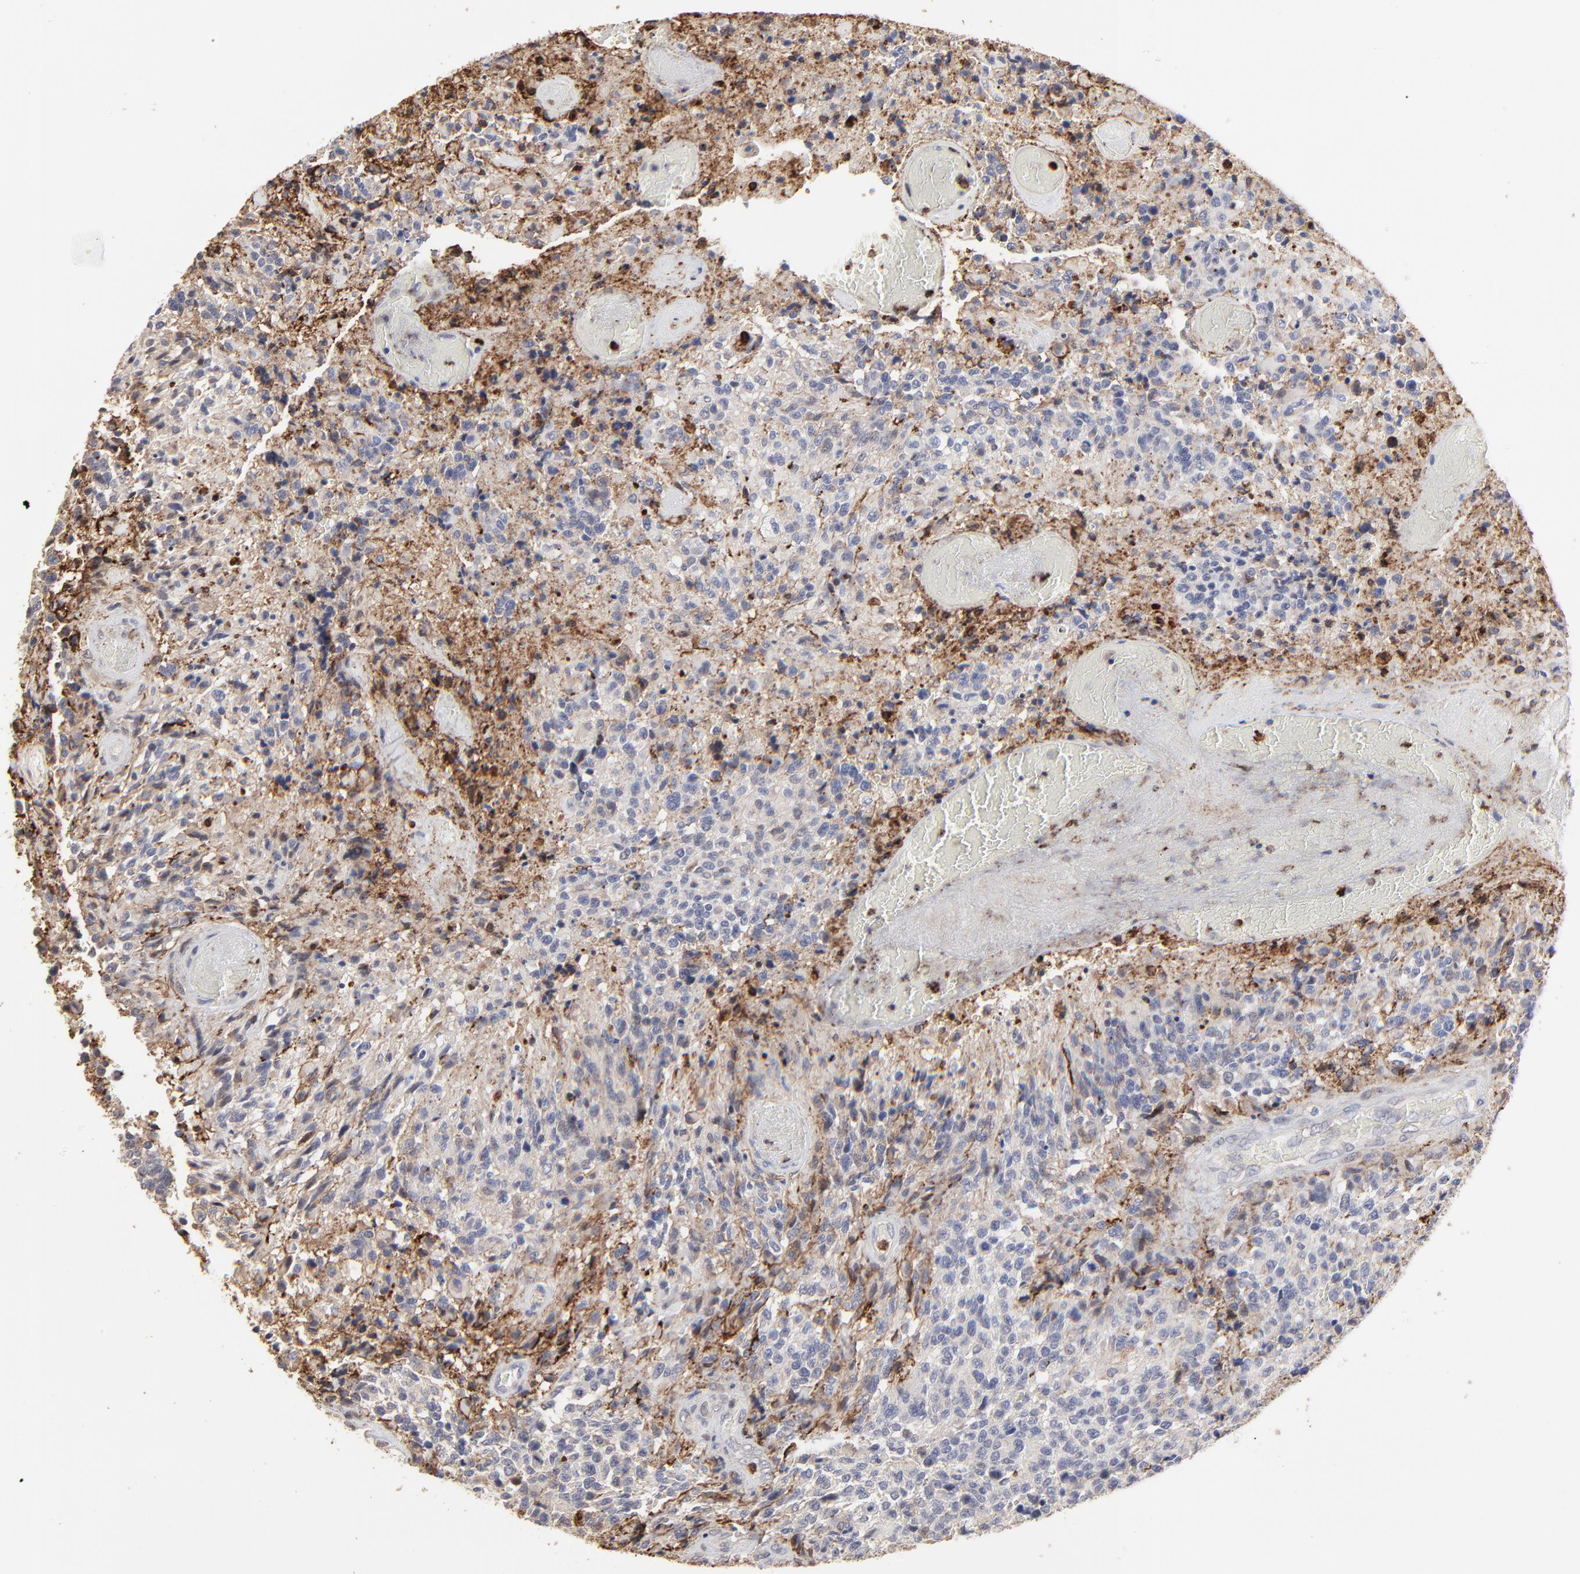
{"staining": {"intensity": "negative", "quantity": "none", "location": "none"}, "tissue": "glioma", "cell_type": "Tumor cells", "image_type": "cancer", "snomed": [{"axis": "morphology", "description": "Glioma, malignant, High grade"}, {"axis": "topography", "description": "Brain"}], "caption": "DAB immunohistochemical staining of glioma exhibits no significant staining in tumor cells.", "gene": "SLC6A14", "patient": {"sex": "male", "age": 36}}